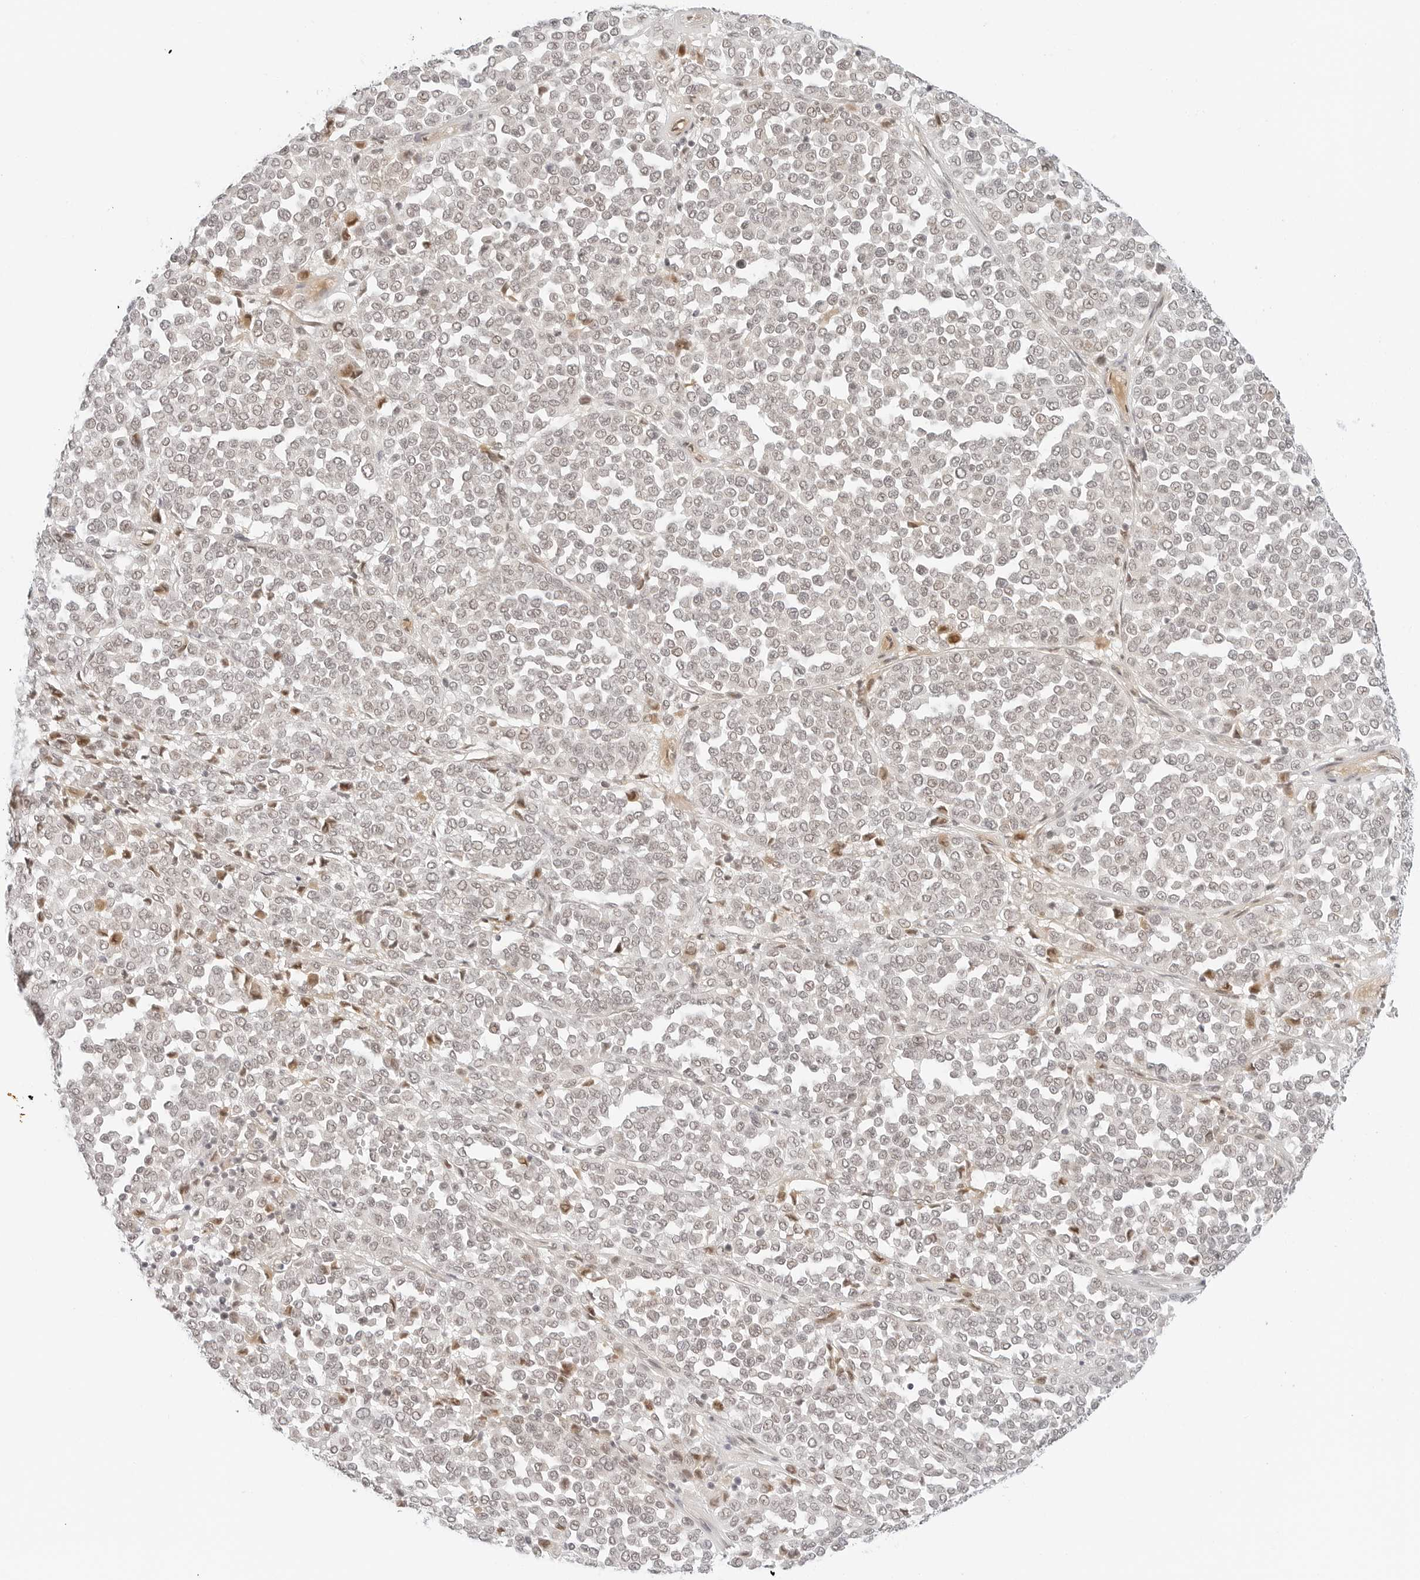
{"staining": {"intensity": "weak", "quantity": "<25%", "location": "nuclear"}, "tissue": "melanoma", "cell_type": "Tumor cells", "image_type": "cancer", "snomed": [{"axis": "morphology", "description": "Malignant melanoma, Metastatic site"}, {"axis": "topography", "description": "Pancreas"}], "caption": "Immunohistochemical staining of human melanoma displays no significant staining in tumor cells. (DAB (3,3'-diaminobenzidine) immunohistochemistry visualized using brightfield microscopy, high magnification).", "gene": "NEO1", "patient": {"sex": "female", "age": 30}}